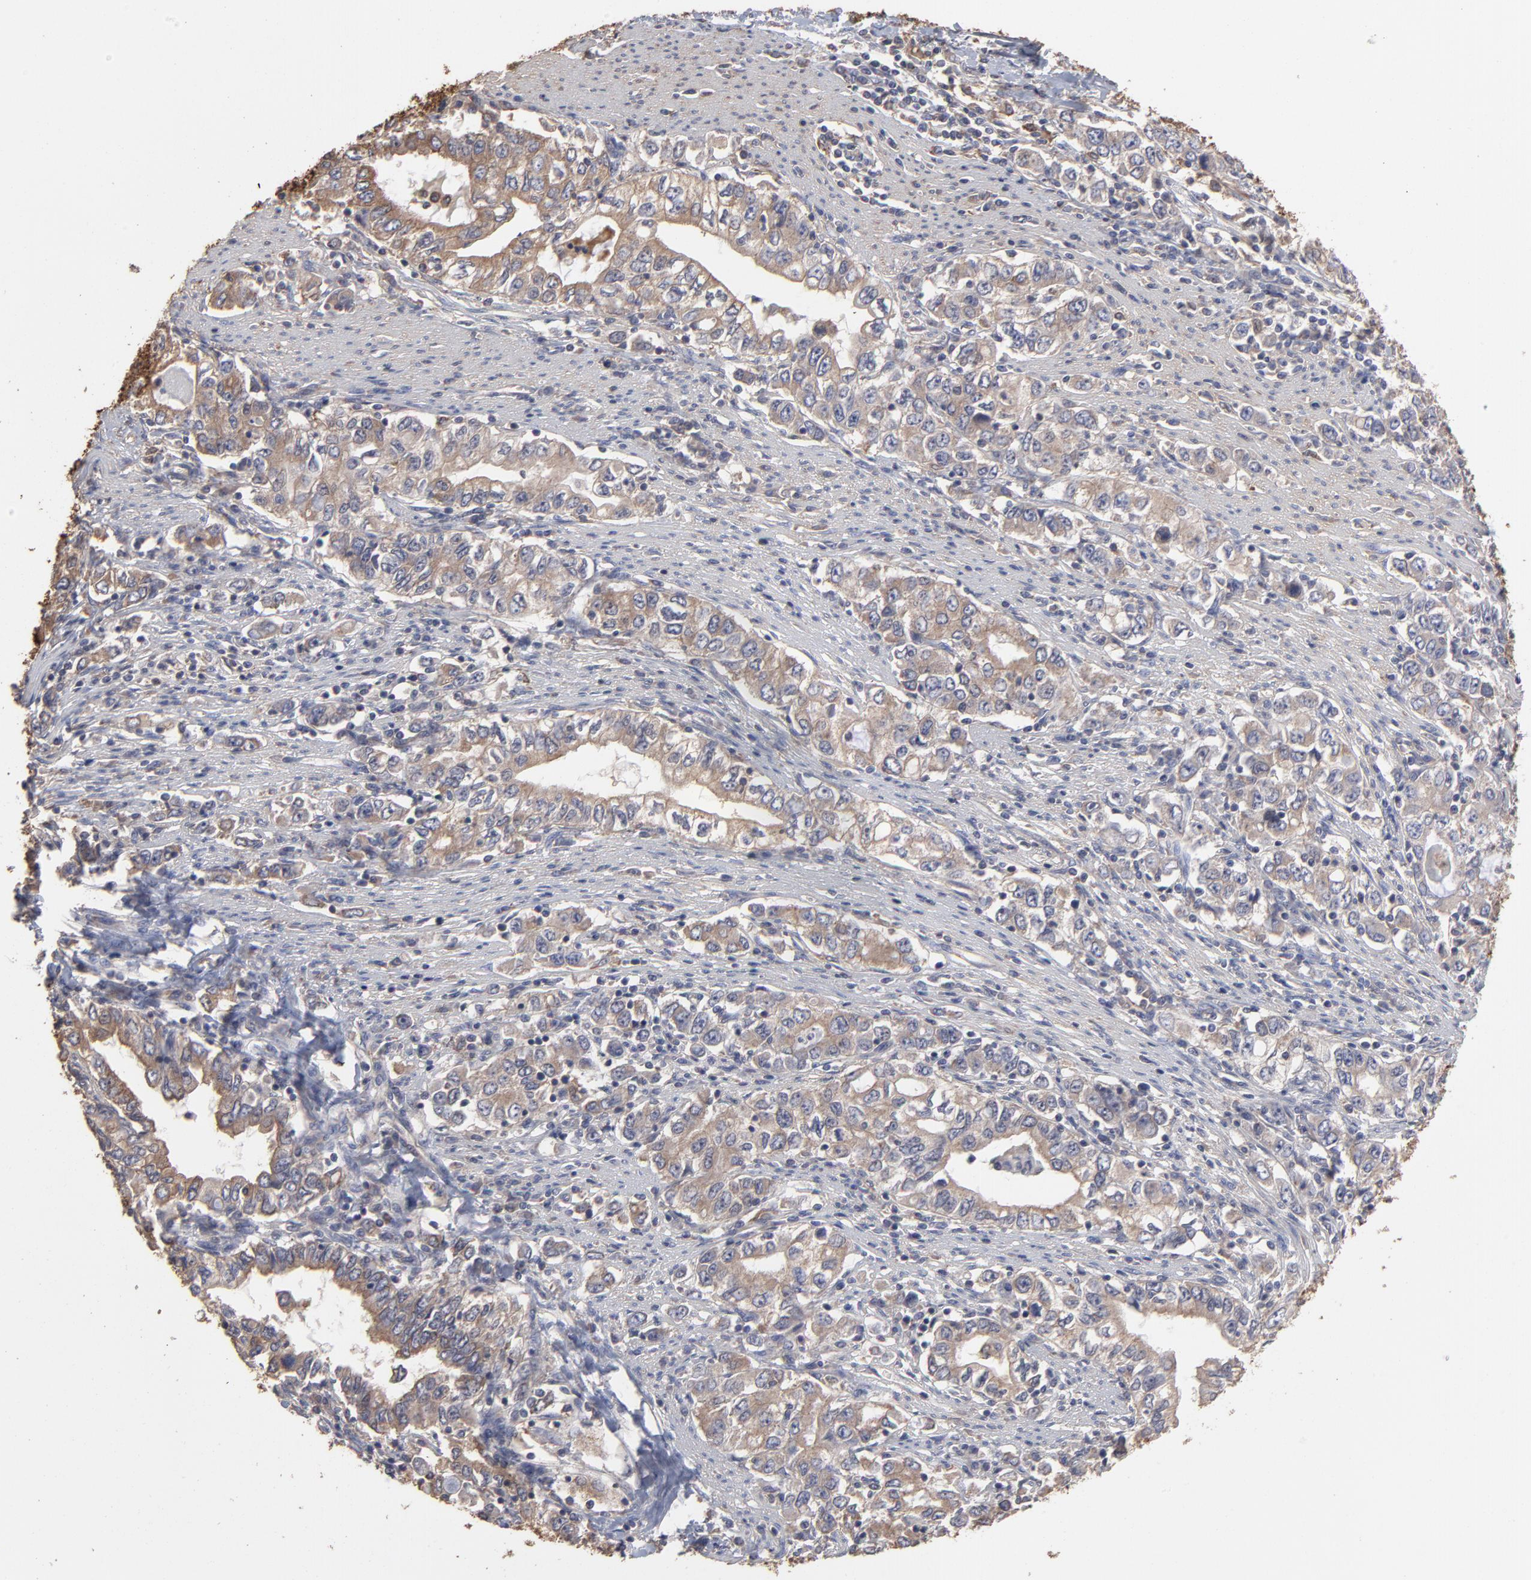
{"staining": {"intensity": "moderate", "quantity": ">75%", "location": "cytoplasmic/membranous"}, "tissue": "stomach cancer", "cell_type": "Tumor cells", "image_type": "cancer", "snomed": [{"axis": "morphology", "description": "Adenocarcinoma, NOS"}, {"axis": "topography", "description": "Stomach, lower"}], "caption": "An immunohistochemistry (IHC) photomicrograph of neoplastic tissue is shown. Protein staining in brown highlights moderate cytoplasmic/membranous positivity in stomach cancer (adenocarcinoma) within tumor cells.", "gene": "TANGO2", "patient": {"sex": "female", "age": 72}}